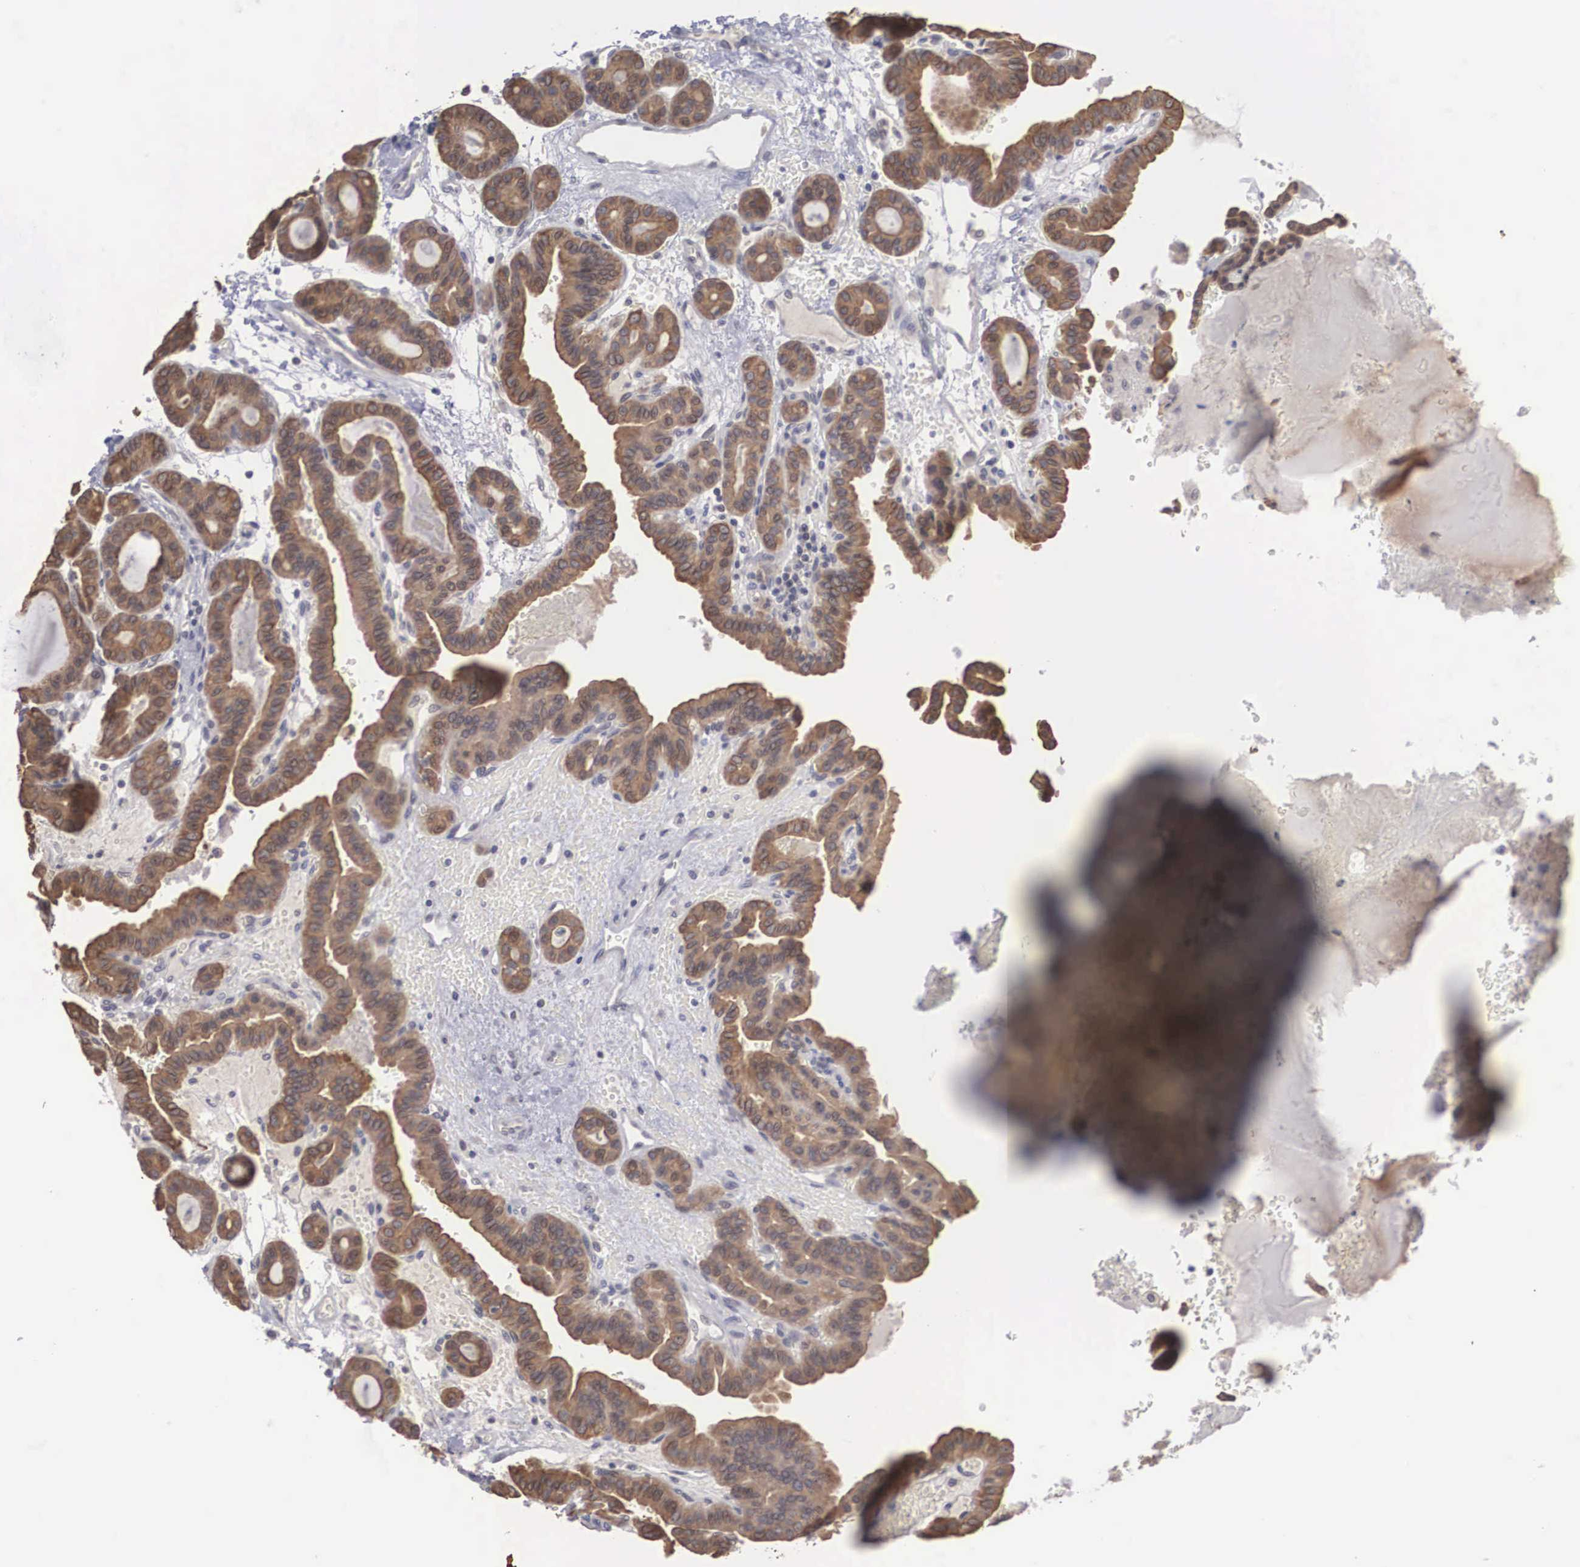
{"staining": {"intensity": "strong", "quantity": "25%-75%", "location": "cytoplasmic/membranous"}, "tissue": "thyroid cancer", "cell_type": "Tumor cells", "image_type": "cancer", "snomed": [{"axis": "morphology", "description": "Papillary adenocarcinoma, NOS"}, {"axis": "topography", "description": "Thyroid gland"}], "caption": "Protein analysis of thyroid cancer (papillary adenocarcinoma) tissue exhibits strong cytoplasmic/membranous expression in approximately 25%-75% of tumor cells.", "gene": "WDR89", "patient": {"sex": "male", "age": 87}}